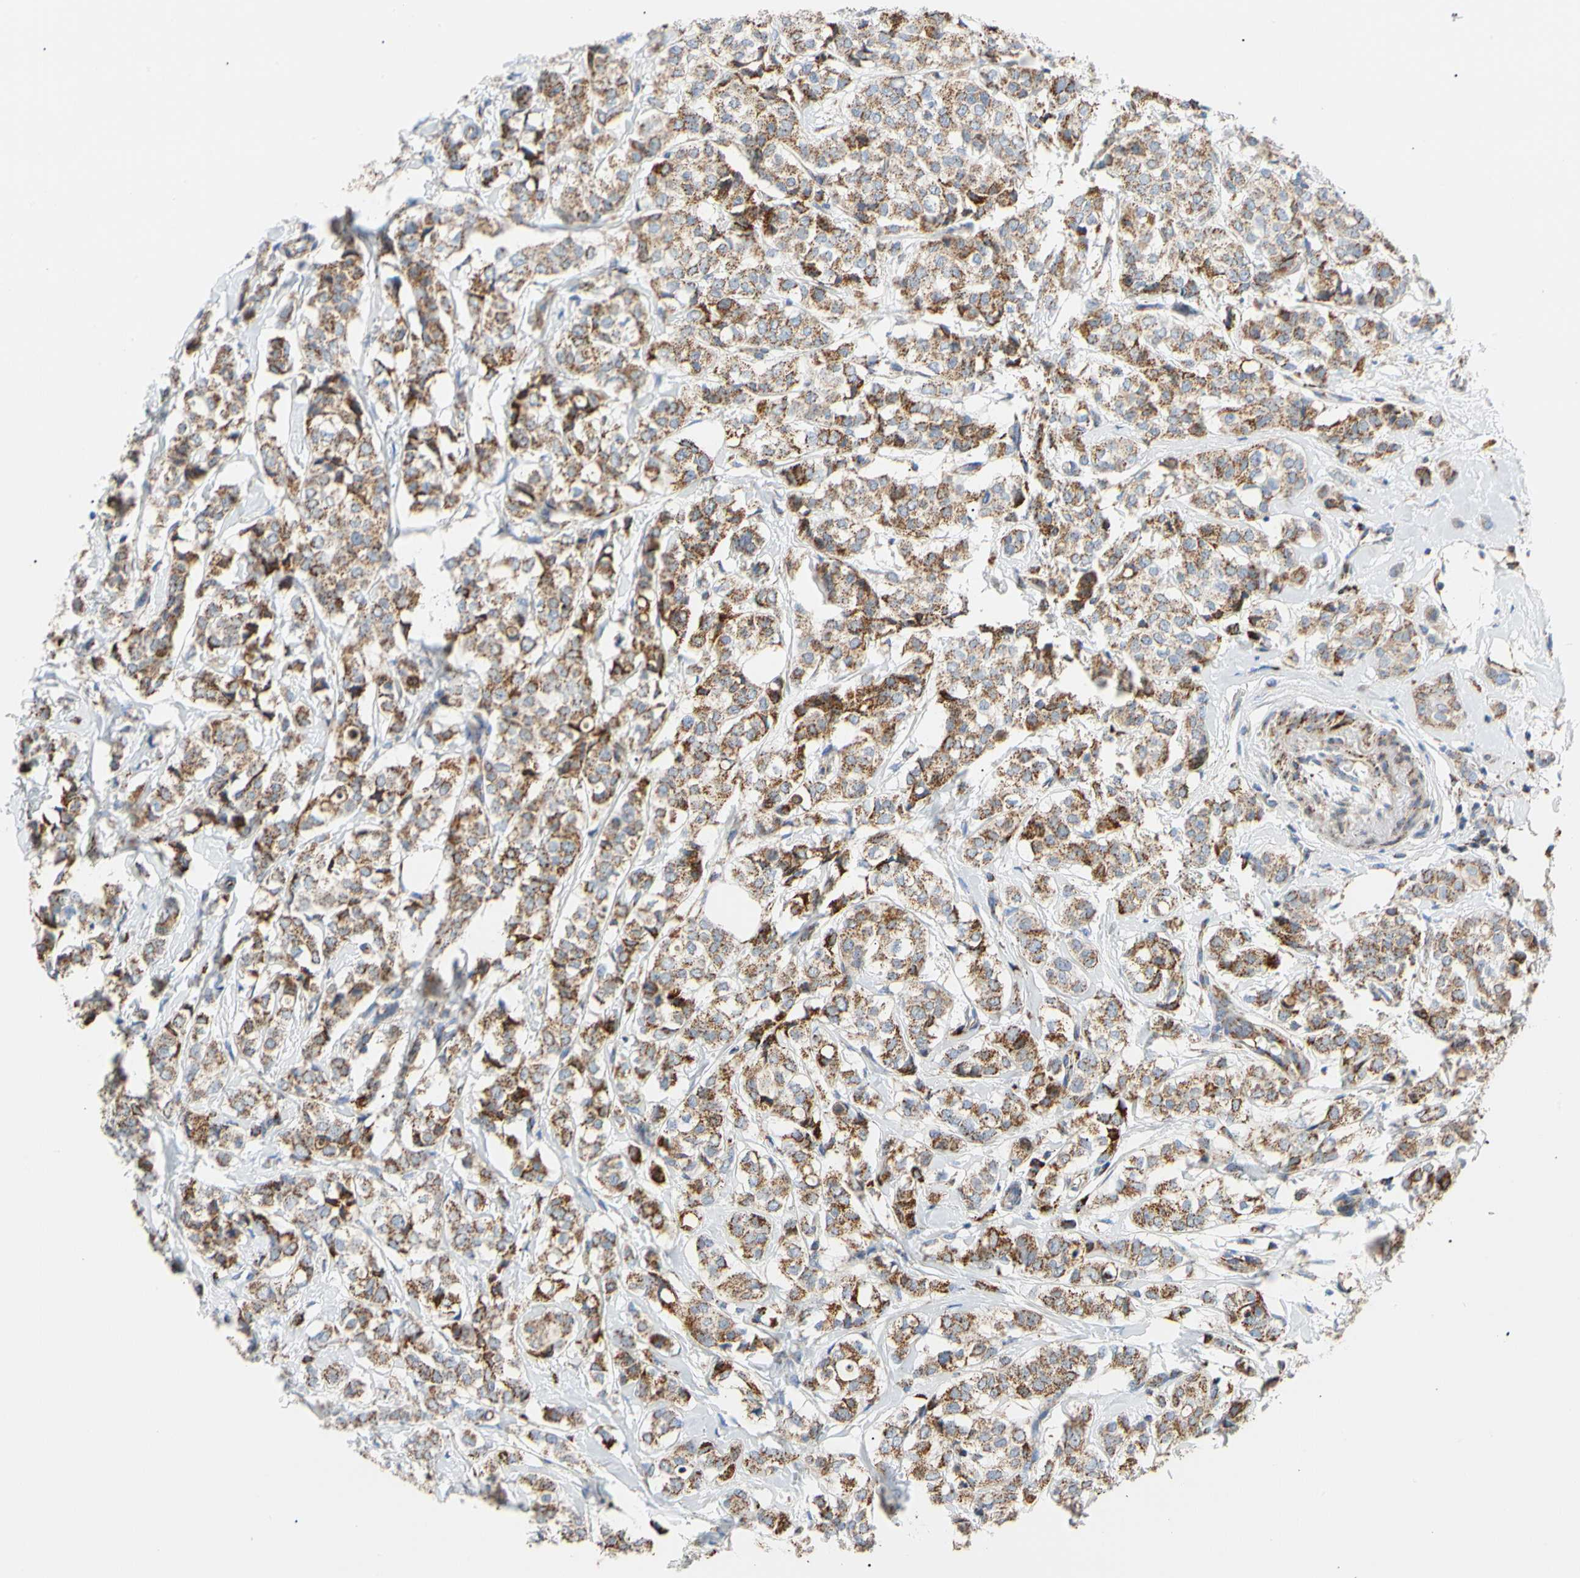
{"staining": {"intensity": "strong", "quantity": ">75%", "location": "cytoplasmic/membranous"}, "tissue": "breast cancer", "cell_type": "Tumor cells", "image_type": "cancer", "snomed": [{"axis": "morphology", "description": "Lobular carcinoma"}, {"axis": "topography", "description": "Breast"}], "caption": "Human breast lobular carcinoma stained with a protein marker exhibits strong staining in tumor cells.", "gene": "ACAT1", "patient": {"sex": "female", "age": 60}}